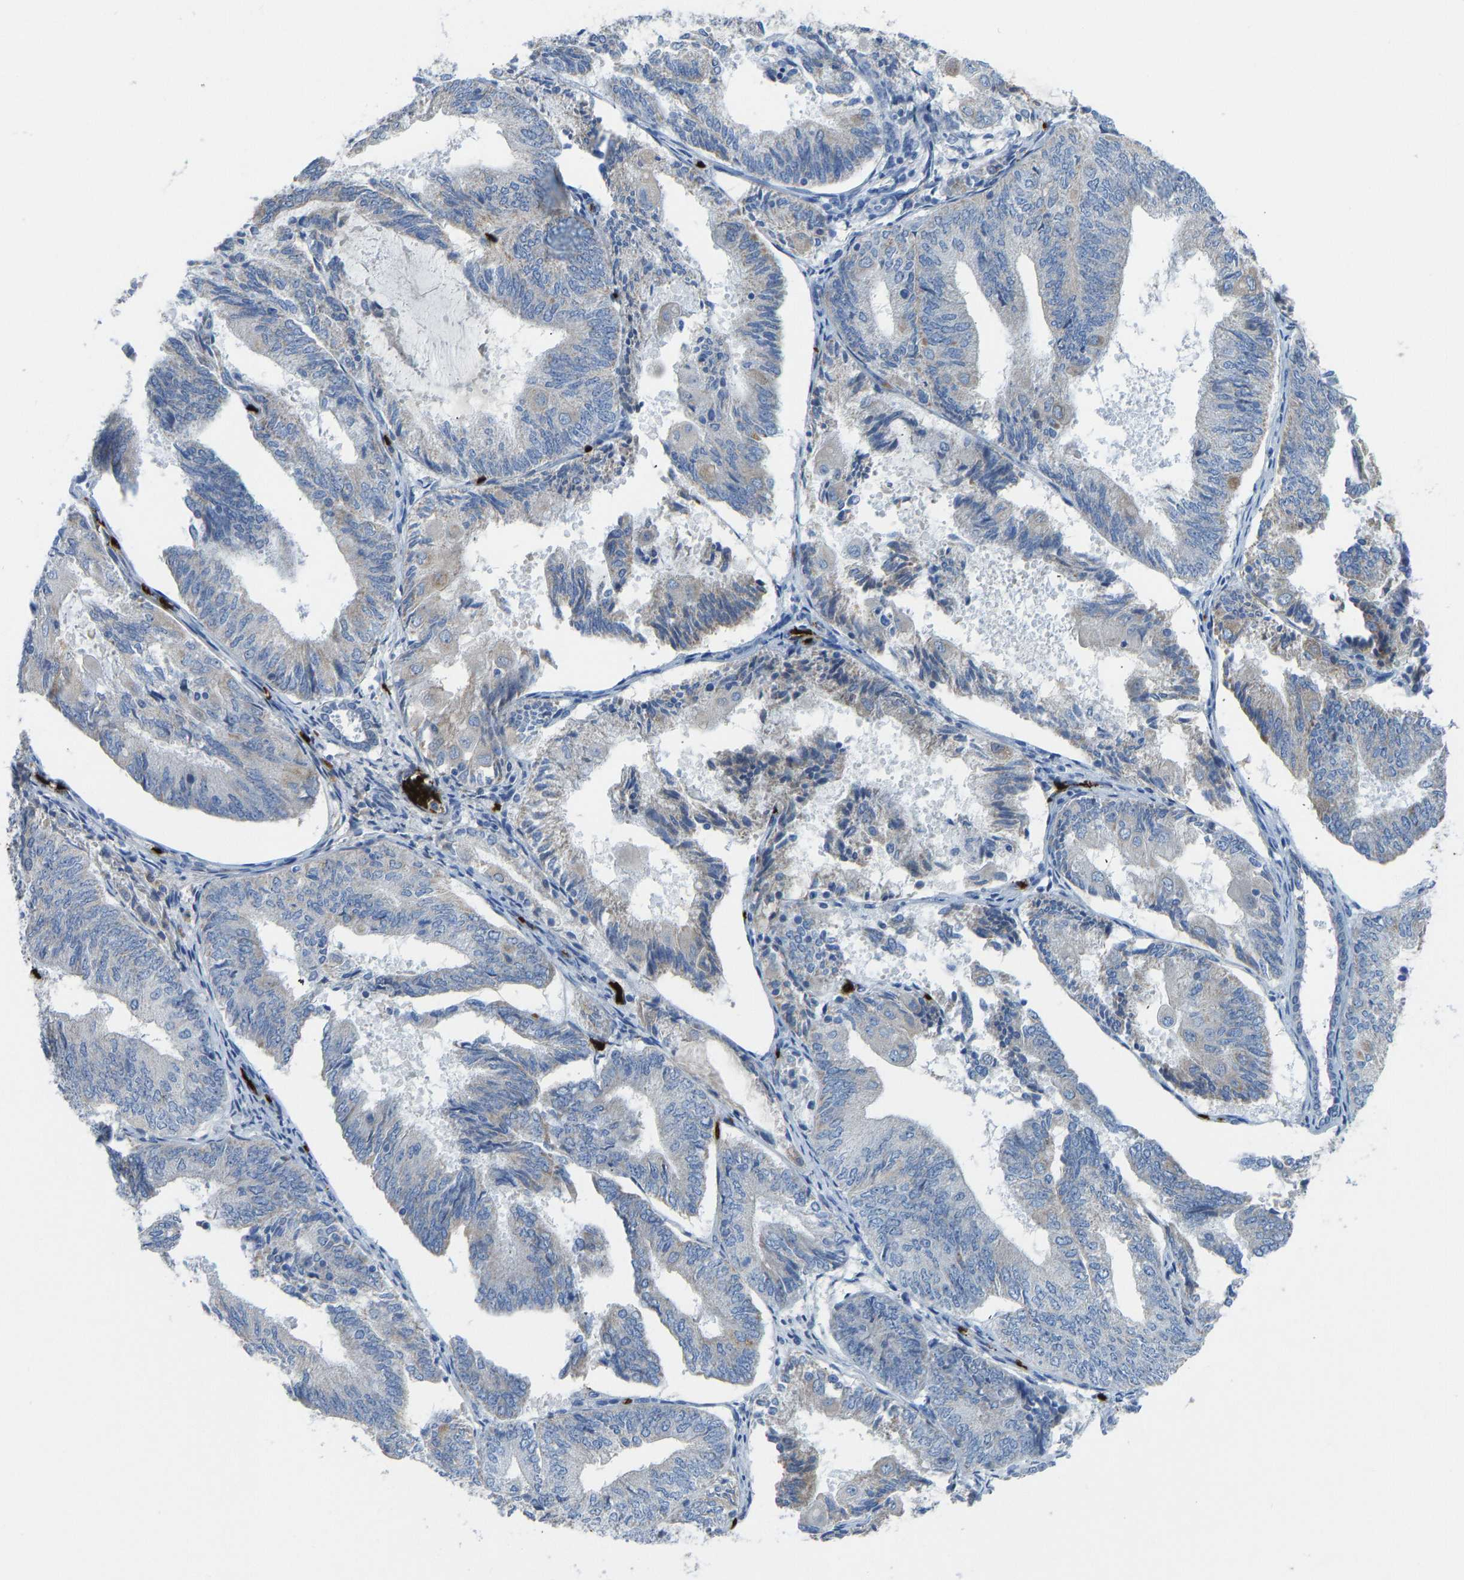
{"staining": {"intensity": "negative", "quantity": "none", "location": "none"}, "tissue": "endometrial cancer", "cell_type": "Tumor cells", "image_type": "cancer", "snomed": [{"axis": "morphology", "description": "Adenocarcinoma, NOS"}, {"axis": "topography", "description": "Endometrium"}], "caption": "Photomicrograph shows no significant protein staining in tumor cells of endometrial adenocarcinoma. (IHC, brightfield microscopy, high magnification).", "gene": "PIGS", "patient": {"sex": "female", "age": 81}}